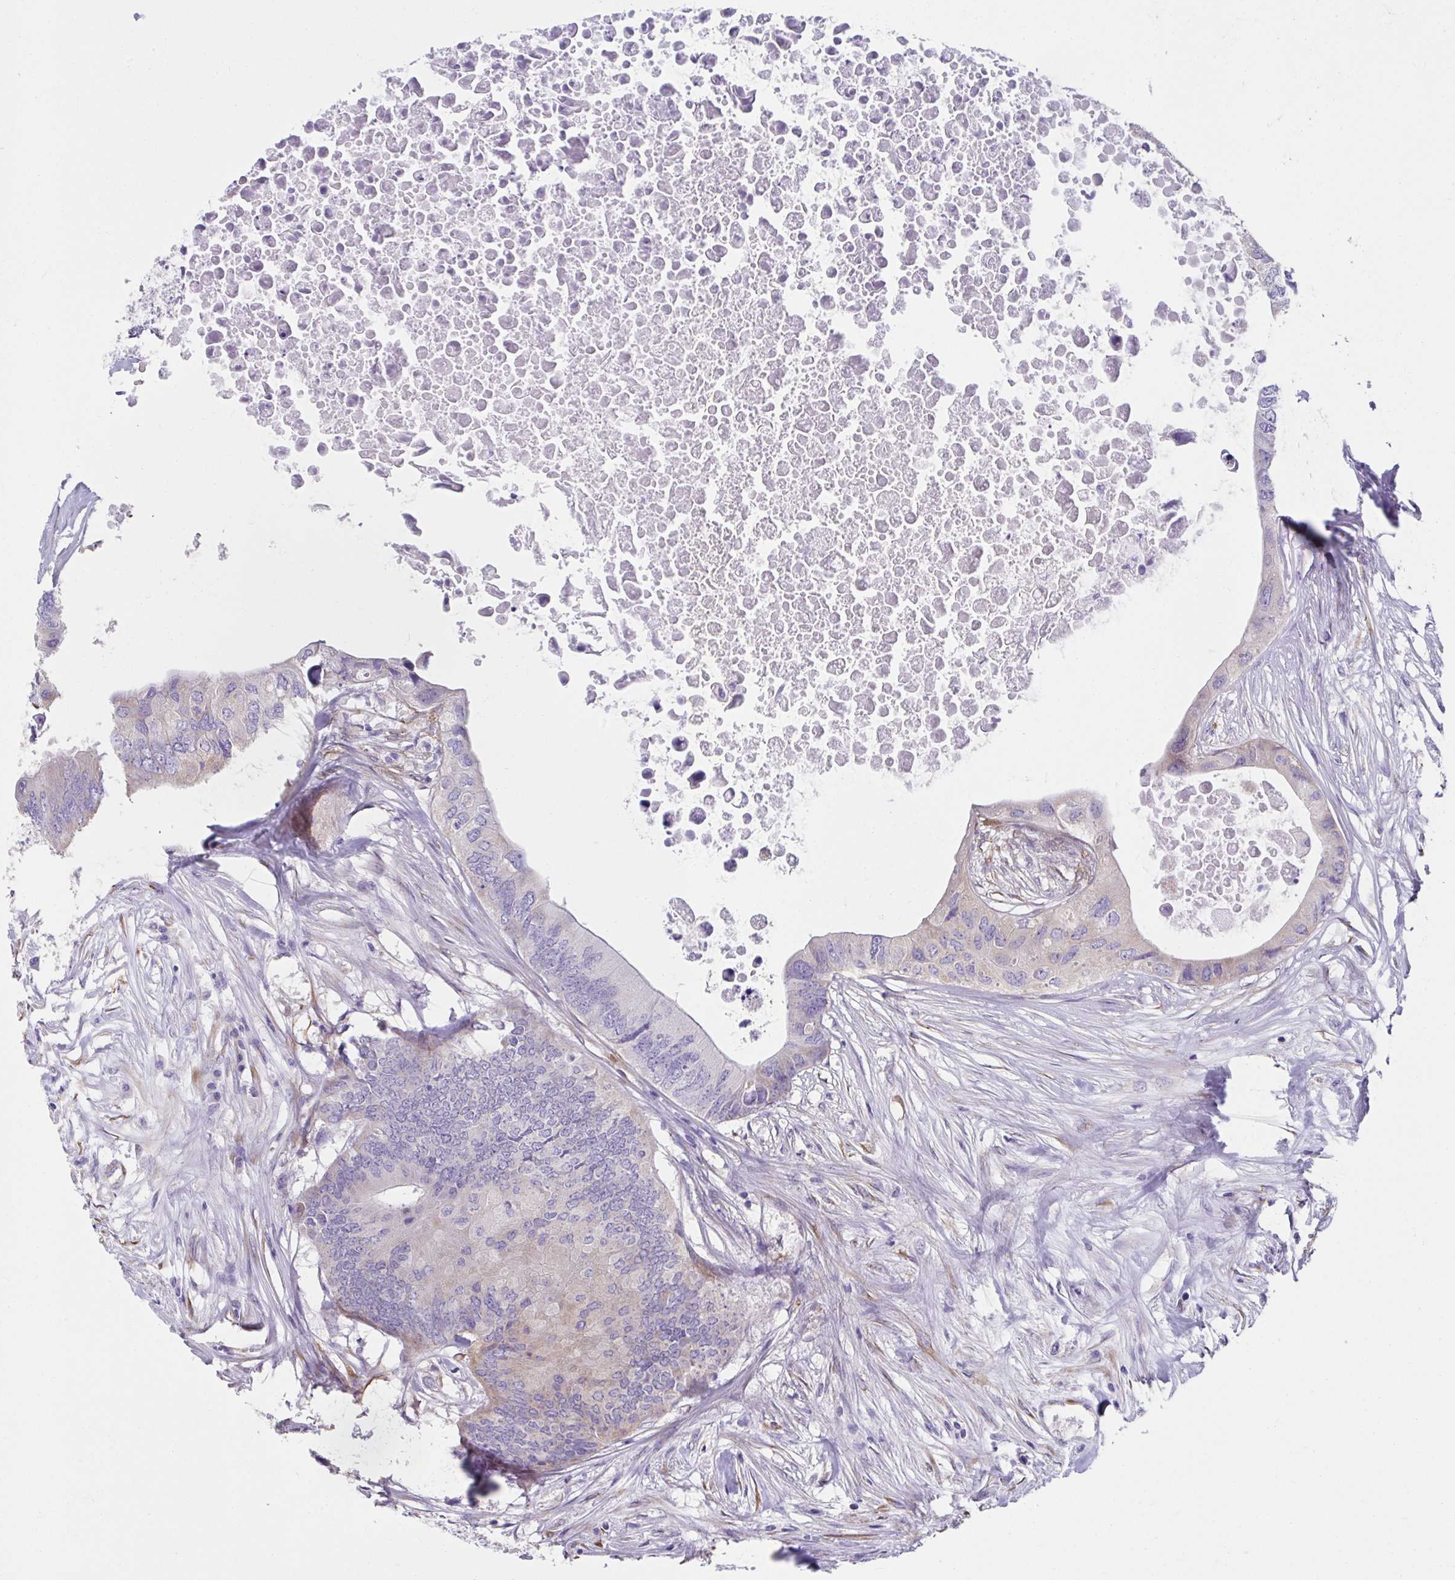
{"staining": {"intensity": "negative", "quantity": "none", "location": "none"}, "tissue": "colorectal cancer", "cell_type": "Tumor cells", "image_type": "cancer", "snomed": [{"axis": "morphology", "description": "Adenocarcinoma, NOS"}, {"axis": "topography", "description": "Colon"}], "caption": "Immunohistochemical staining of colorectal cancer shows no significant expression in tumor cells. Brightfield microscopy of immunohistochemistry stained with DAB (brown) and hematoxylin (blue), captured at high magnification.", "gene": "CXCR1", "patient": {"sex": "male", "age": 71}}